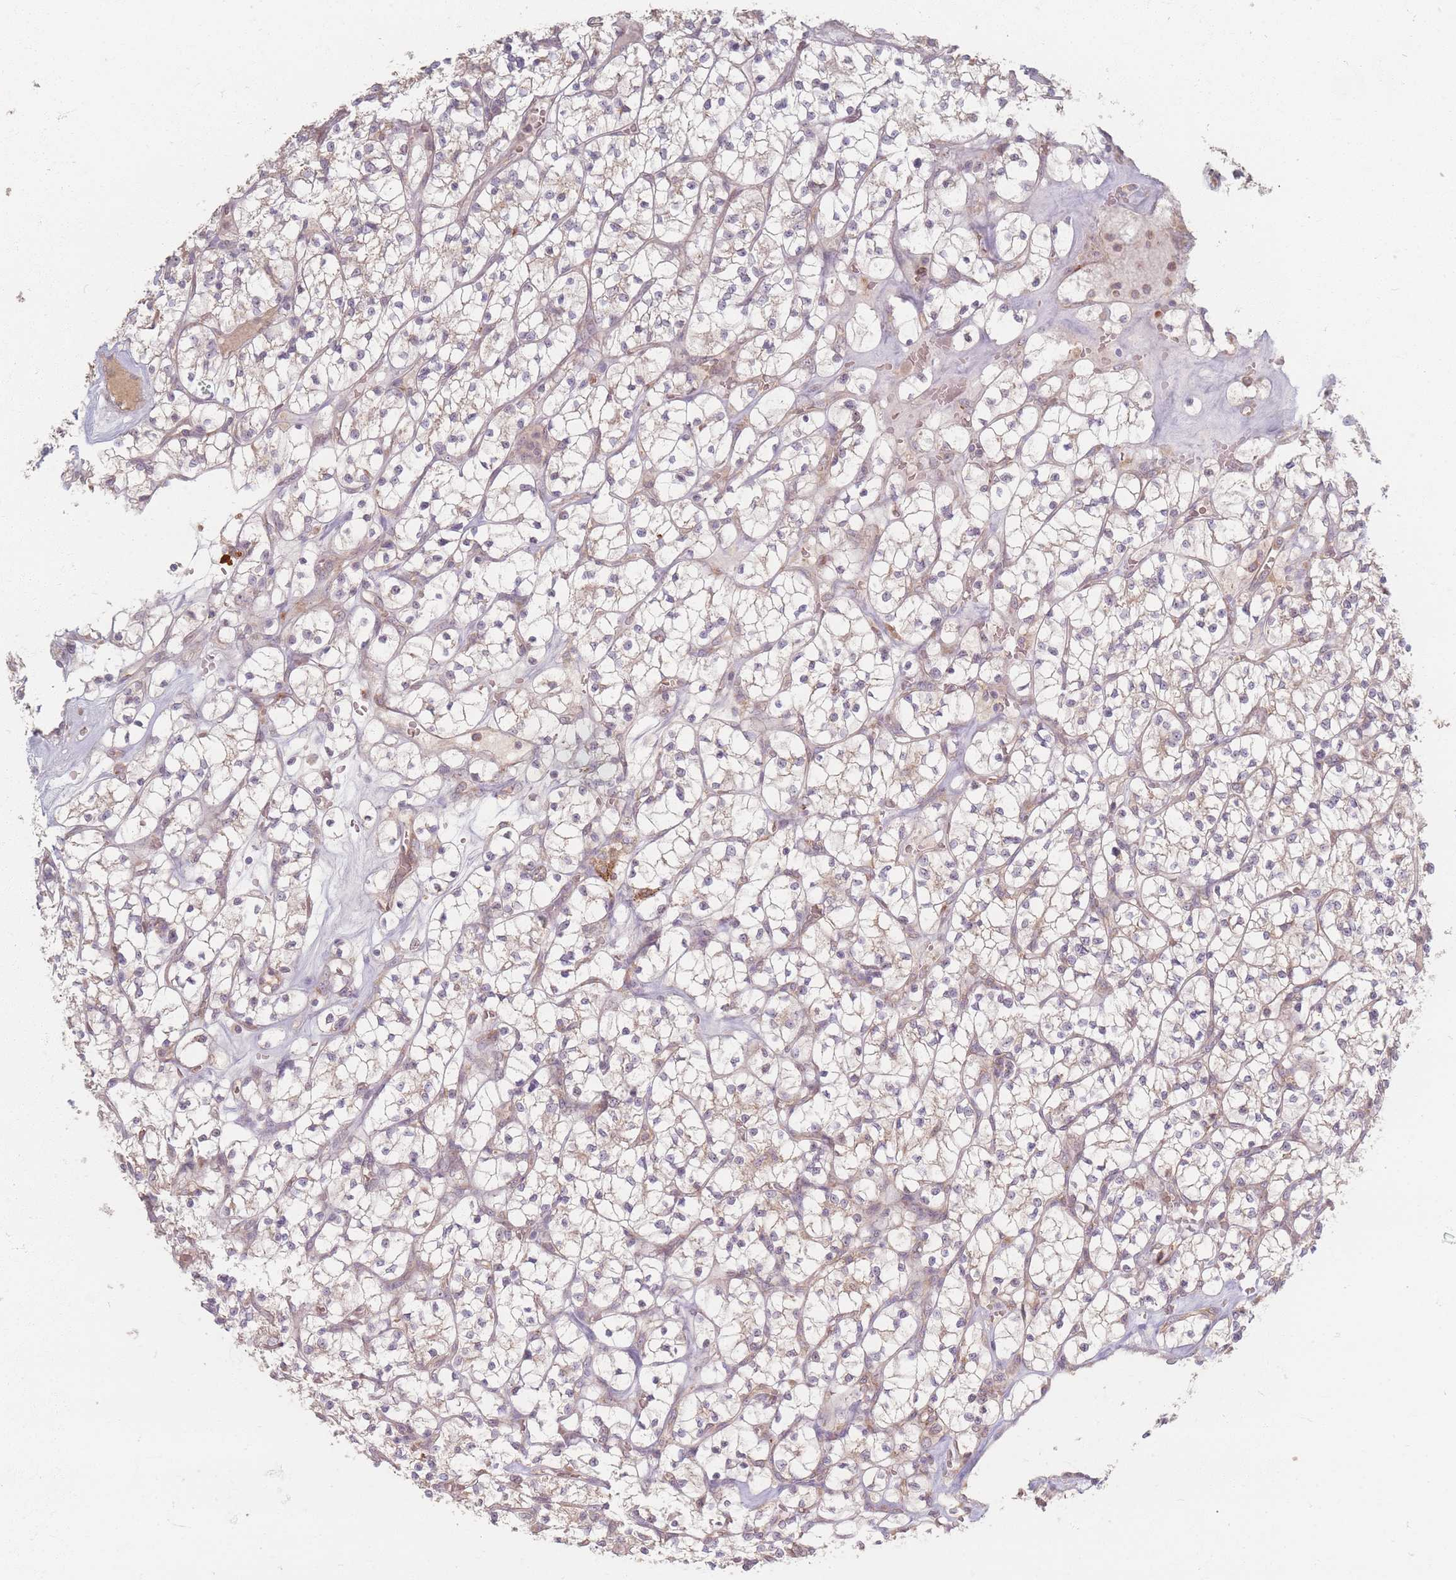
{"staining": {"intensity": "weak", "quantity": "<25%", "location": "cytoplasmic/membranous"}, "tissue": "renal cancer", "cell_type": "Tumor cells", "image_type": "cancer", "snomed": [{"axis": "morphology", "description": "Adenocarcinoma, NOS"}, {"axis": "topography", "description": "Kidney"}], "caption": "Micrograph shows no protein positivity in tumor cells of renal cancer tissue.", "gene": "SMIM14", "patient": {"sex": "female", "age": 64}}